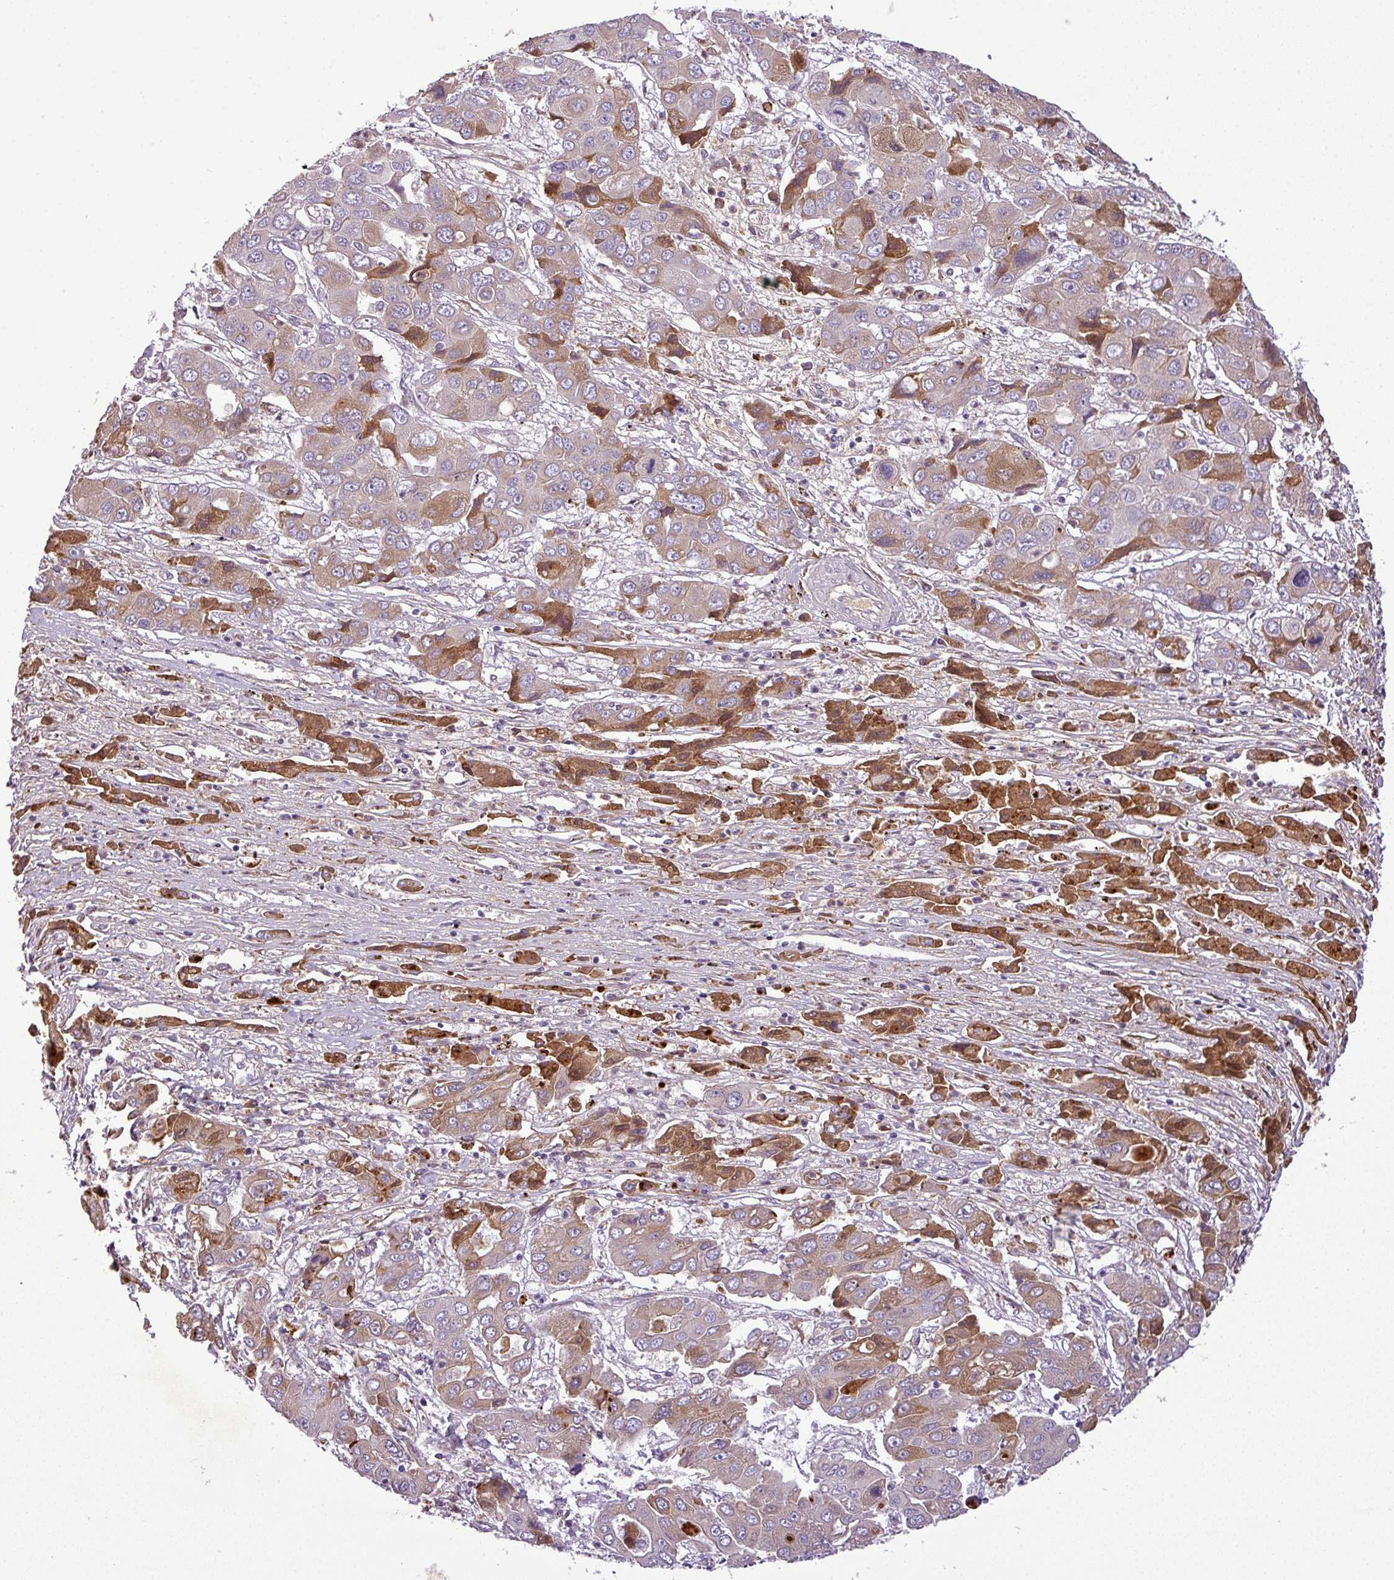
{"staining": {"intensity": "moderate", "quantity": "<25%", "location": "cytoplasmic/membranous"}, "tissue": "liver cancer", "cell_type": "Tumor cells", "image_type": "cancer", "snomed": [{"axis": "morphology", "description": "Cholangiocarcinoma"}, {"axis": "topography", "description": "Liver"}], "caption": "Immunohistochemistry of human cholangiocarcinoma (liver) demonstrates low levels of moderate cytoplasmic/membranous positivity in about <25% of tumor cells. The protein is stained brown, and the nuclei are stained in blue (DAB IHC with brightfield microscopy, high magnification).", "gene": "C4B", "patient": {"sex": "male", "age": 67}}